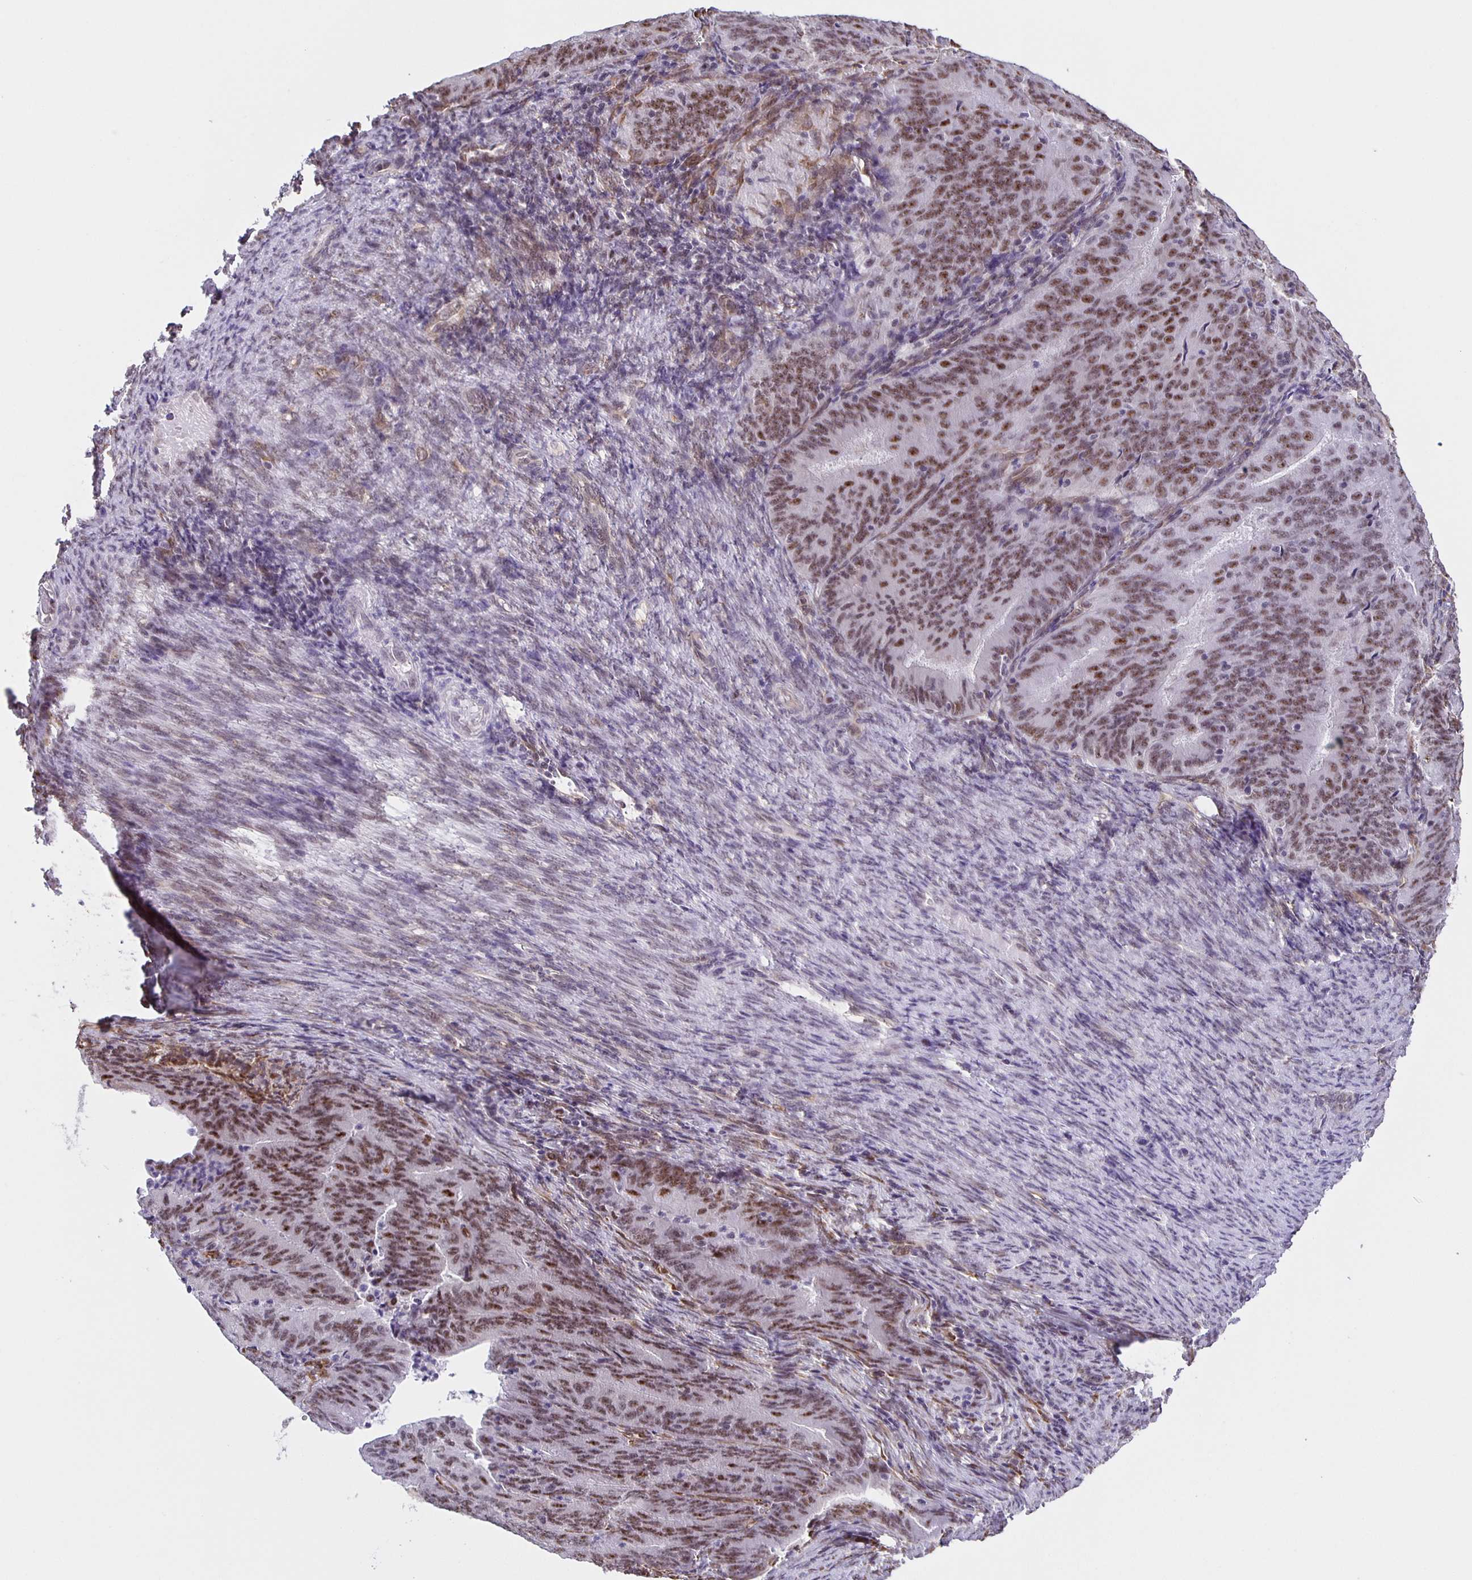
{"staining": {"intensity": "moderate", "quantity": "25%-75%", "location": "nuclear"}, "tissue": "endometrial cancer", "cell_type": "Tumor cells", "image_type": "cancer", "snomed": [{"axis": "morphology", "description": "Adenocarcinoma, NOS"}, {"axis": "topography", "description": "Endometrium"}], "caption": "DAB immunohistochemical staining of endometrial cancer (adenocarcinoma) exhibits moderate nuclear protein positivity in approximately 25%-75% of tumor cells.", "gene": "ZRANB2", "patient": {"sex": "female", "age": 57}}